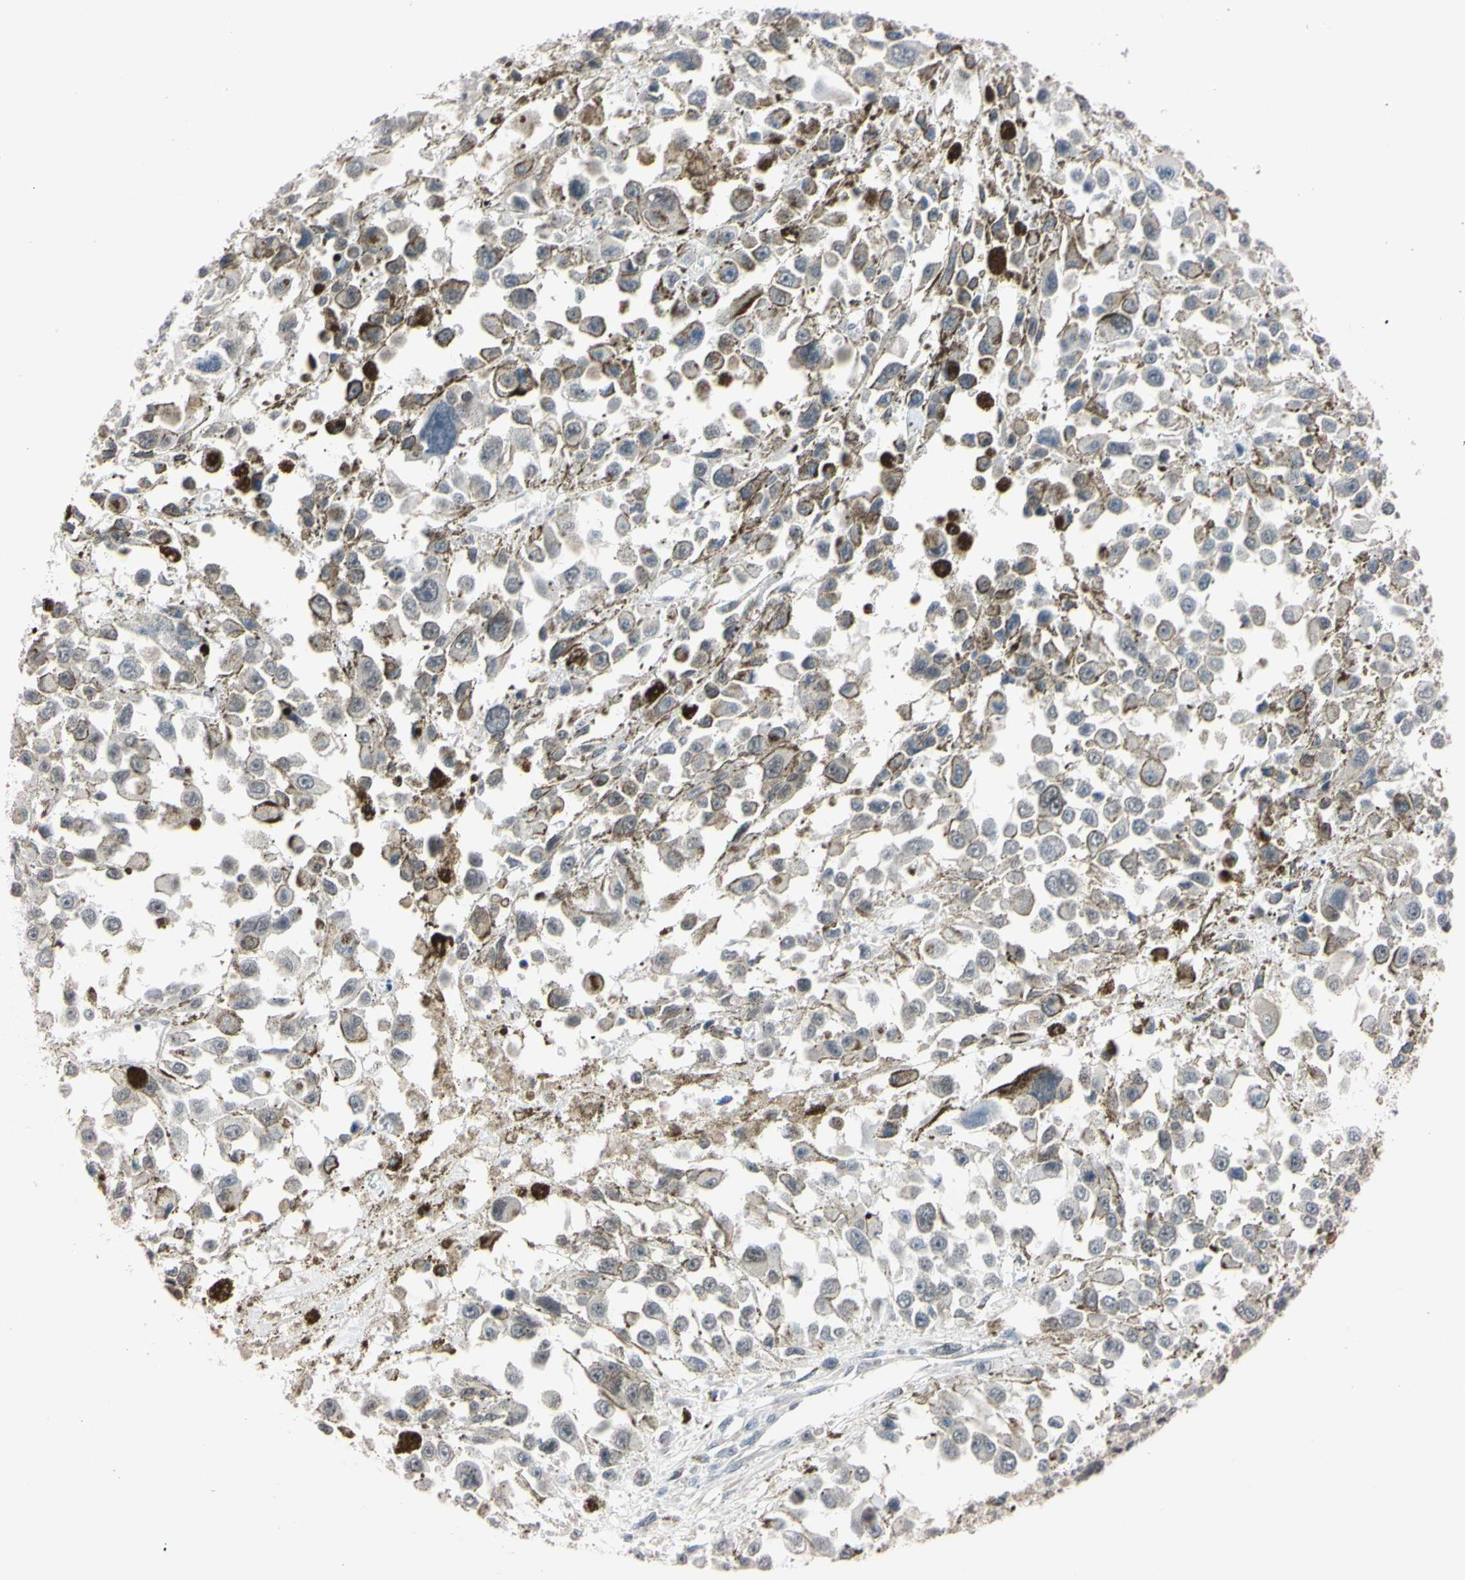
{"staining": {"intensity": "negative", "quantity": "none", "location": "none"}, "tissue": "melanoma", "cell_type": "Tumor cells", "image_type": "cancer", "snomed": [{"axis": "morphology", "description": "Malignant melanoma, Metastatic site"}, {"axis": "topography", "description": "Lymph node"}], "caption": "The IHC micrograph has no significant positivity in tumor cells of melanoma tissue. (Immunohistochemistry, brightfield microscopy, high magnification).", "gene": "UBE2I", "patient": {"sex": "male", "age": 59}}